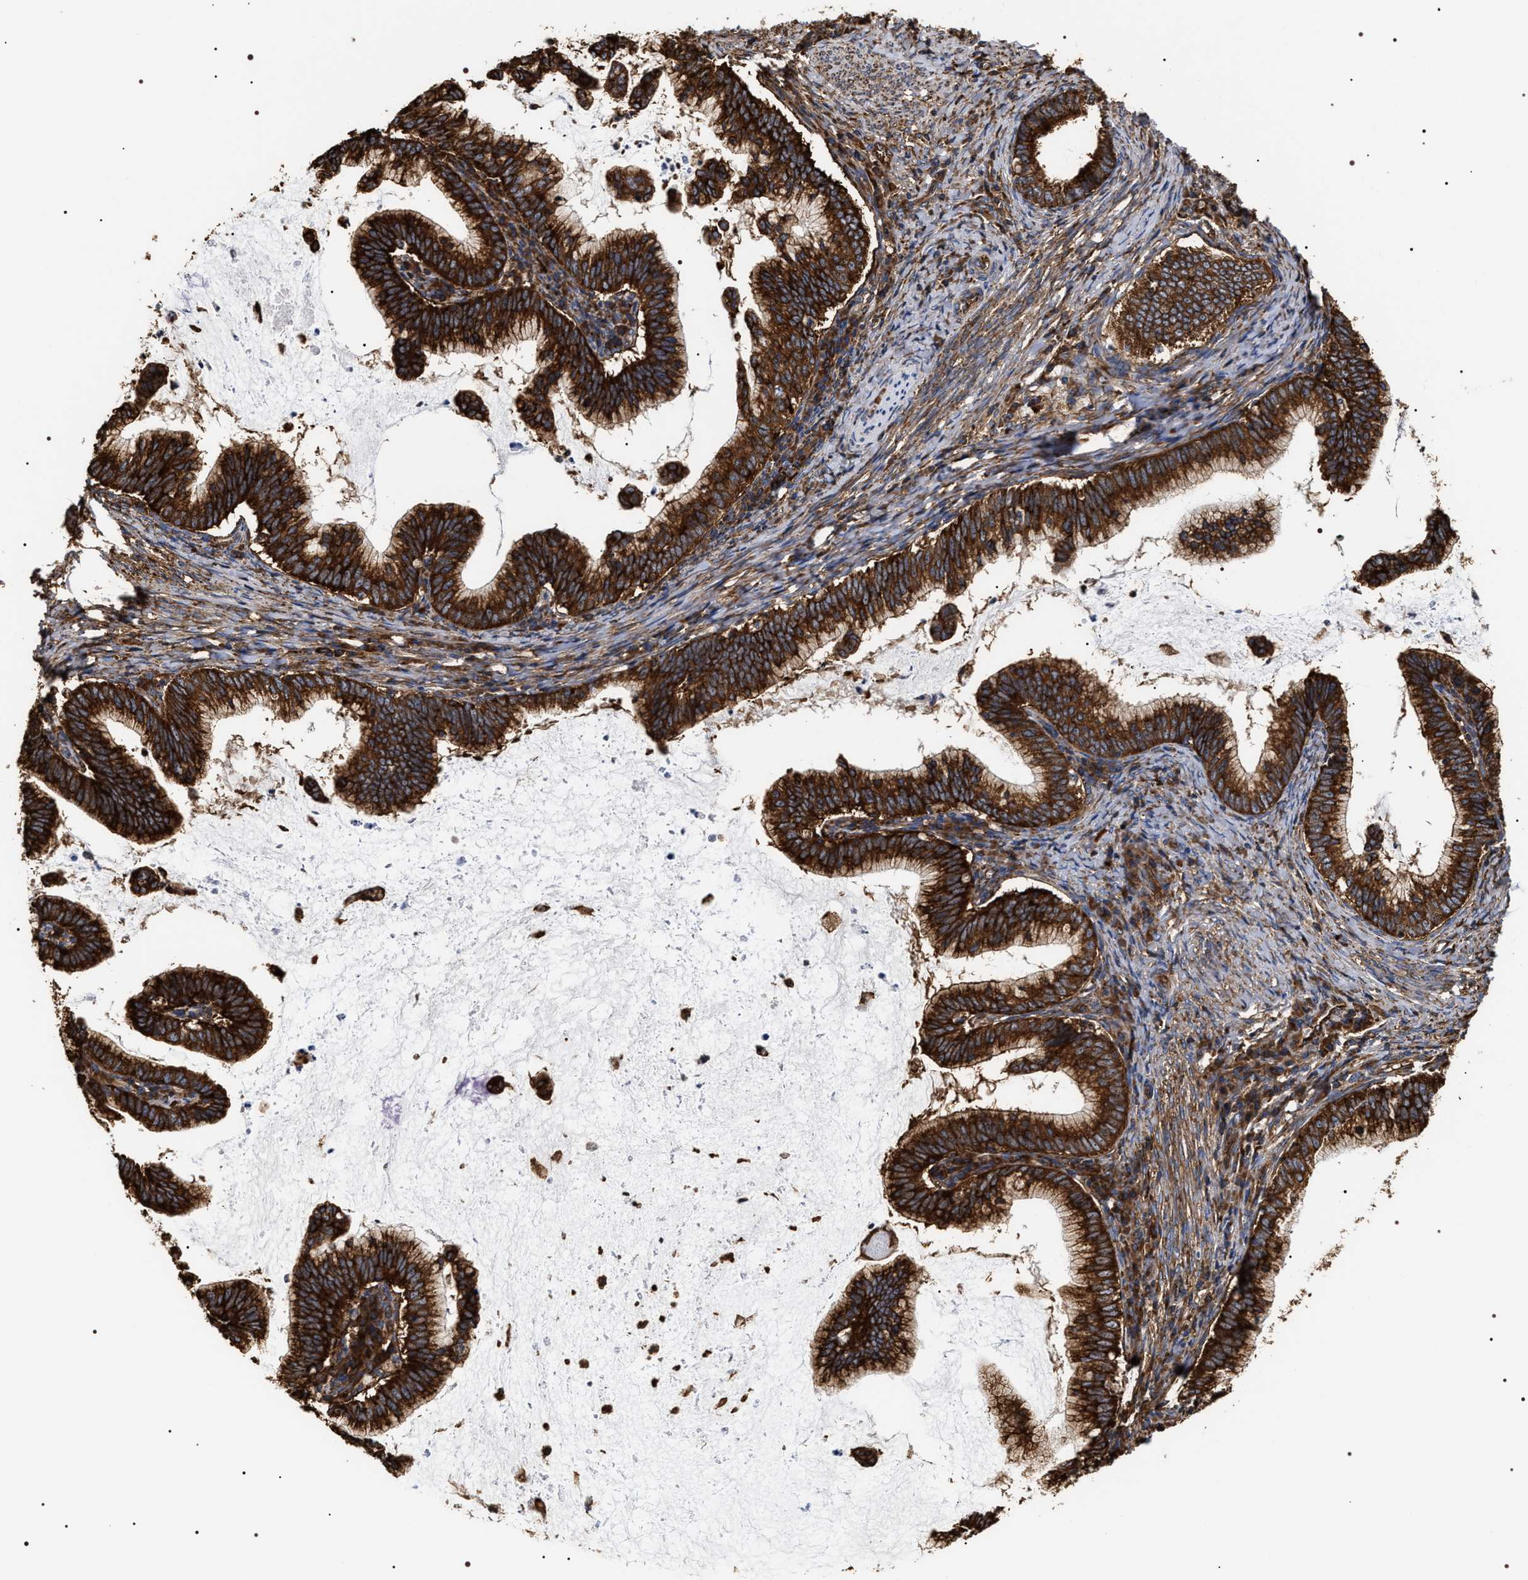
{"staining": {"intensity": "strong", "quantity": ">75%", "location": "cytoplasmic/membranous"}, "tissue": "cervical cancer", "cell_type": "Tumor cells", "image_type": "cancer", "snomed": [{"axis": "morphology", "description": "Adenocarcinoma, NOS"}, {"axis": "topography", "description": "Cervix"}], "caption": "A brown stain highlights strong cytoplasmic/membranous staining of a protein in cervical adenocarcinoma tumor cells.", "gene": "SERBP1", "patient": {"sex": "female", "age": 36}}